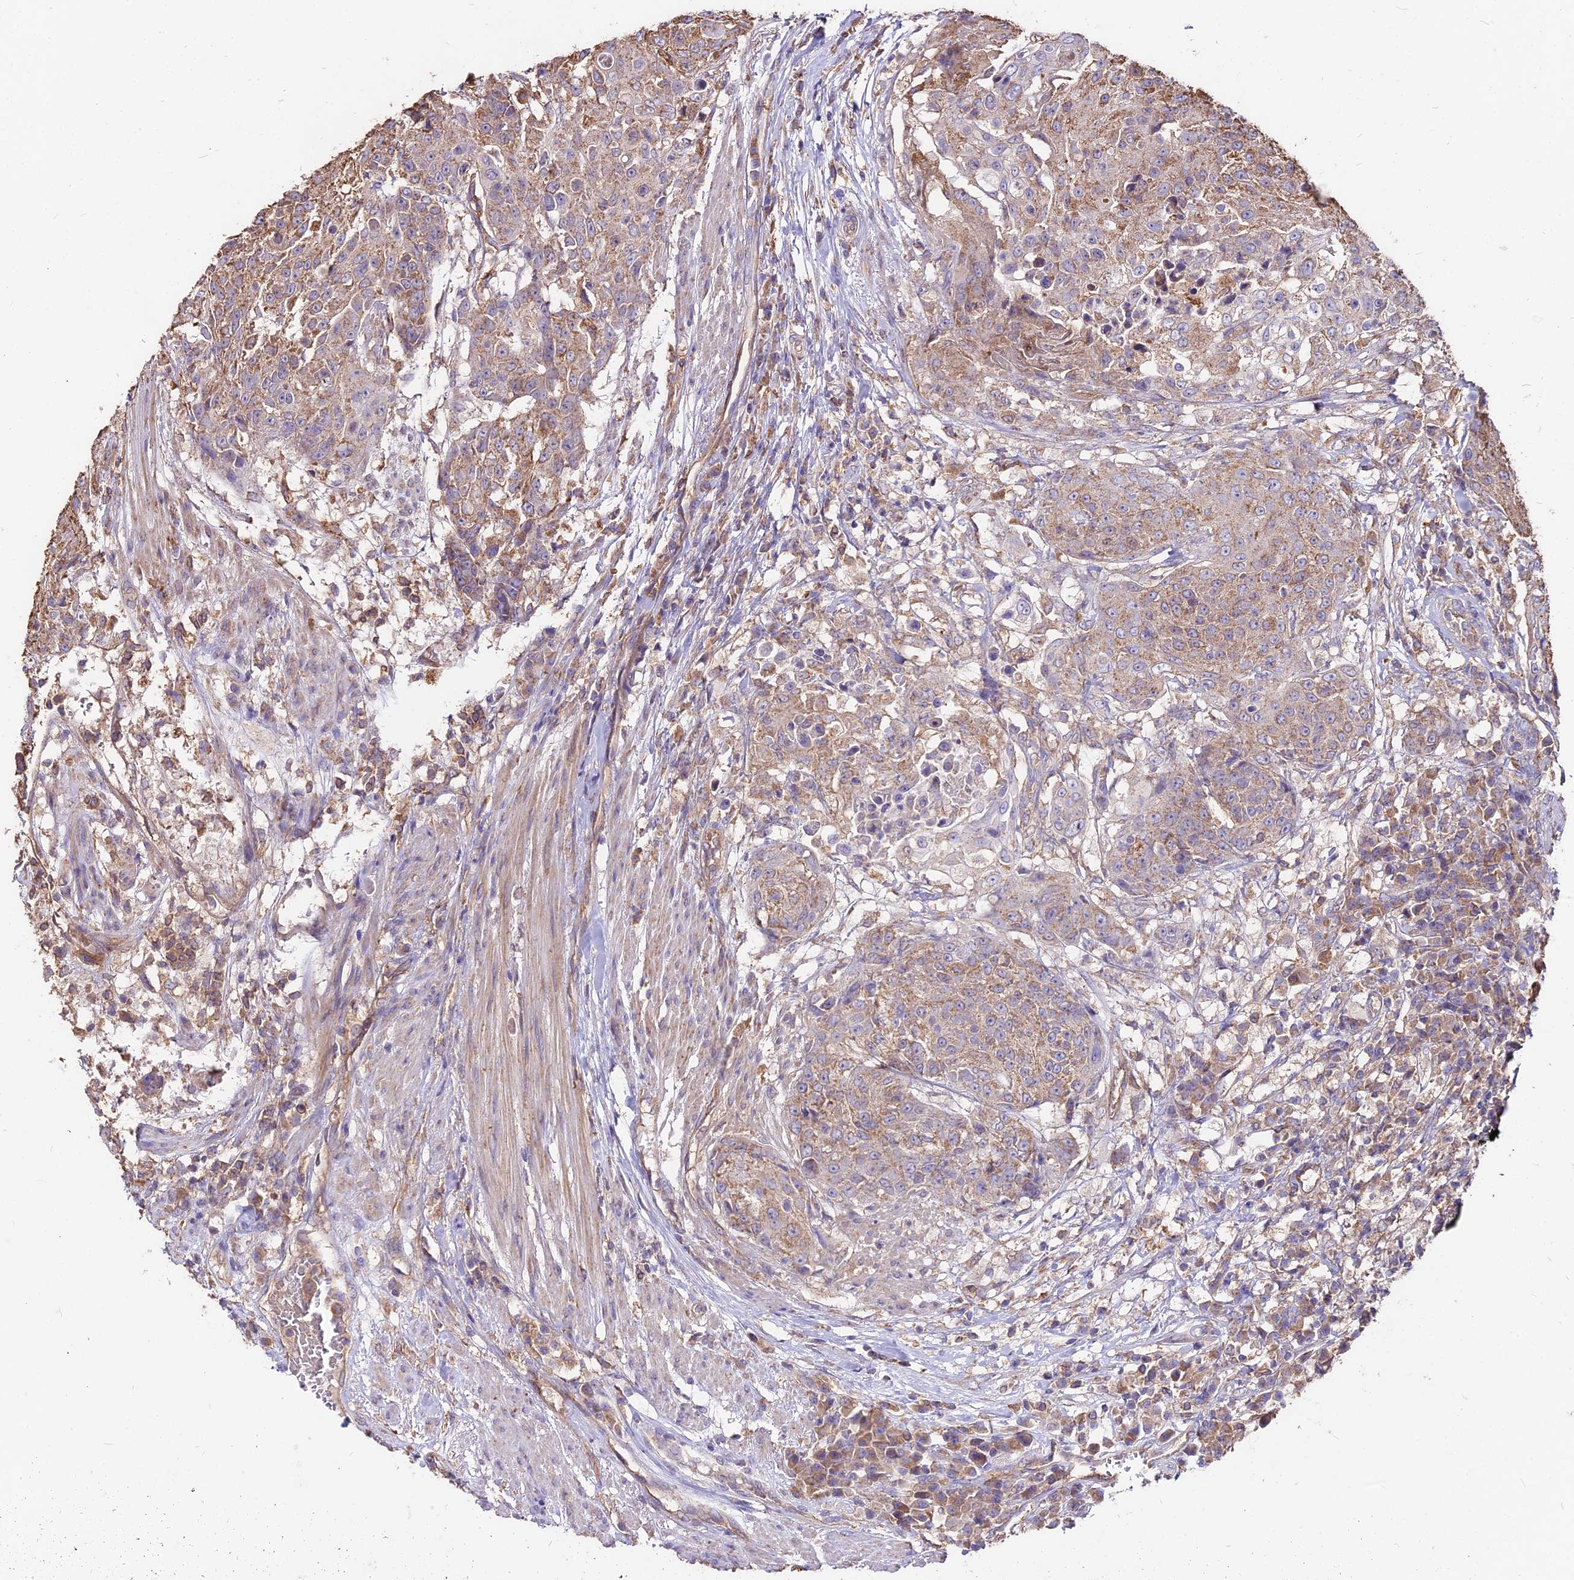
{"staining": {"intensity": "moderate", "quantity": "25%-75%", "location": "cytoplasmic/membranous"}, "tissue": "urothelial cancer", "cell_type": "Tumor cells", "image_type": "cancer", "snomed": [{"axis": "morphology", "description": "Urothelial carcinoma, High grade"}, {"axis": "topography", "description": "Urinary bladder"}], "caption": "Moderate cytoplasmic/membranous protein staining is identified in approximately 25%-75% of tumor cells in urothelial cancer.", "gene": "CEMIP2", "patient": {"sex": "female", "age": 63}}